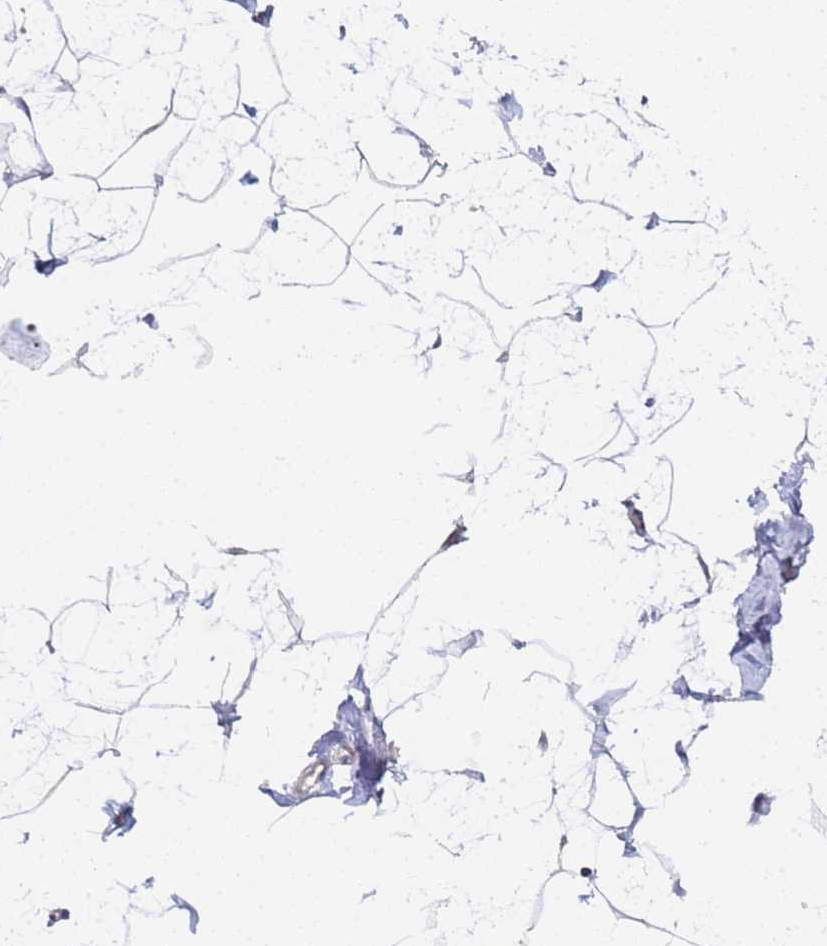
{"staining": {"intensity": "negative", "quantity": "none", "location": "none"}, "tissue": "breast", "cell_type": "Adipocytes", "image_type": "normal", "snomed": [{"axis": "morphology", "description": "Normal tissue, NOS"}, {"axis": "morphology", "description": "Lobular carcinoma"}, {"axis": "topography", "description": "Breast"}], "caption": "IHC histopathology image of normal breast stained for a protein (brown), which shows no positivity in adipocytes. (DAB (3,3'-diaminobenzidine) IHC visualized using brightfield microscopy, high magnification).", "gene": "ALS2CL", "patient": {"sex": "female", "age": 62}}